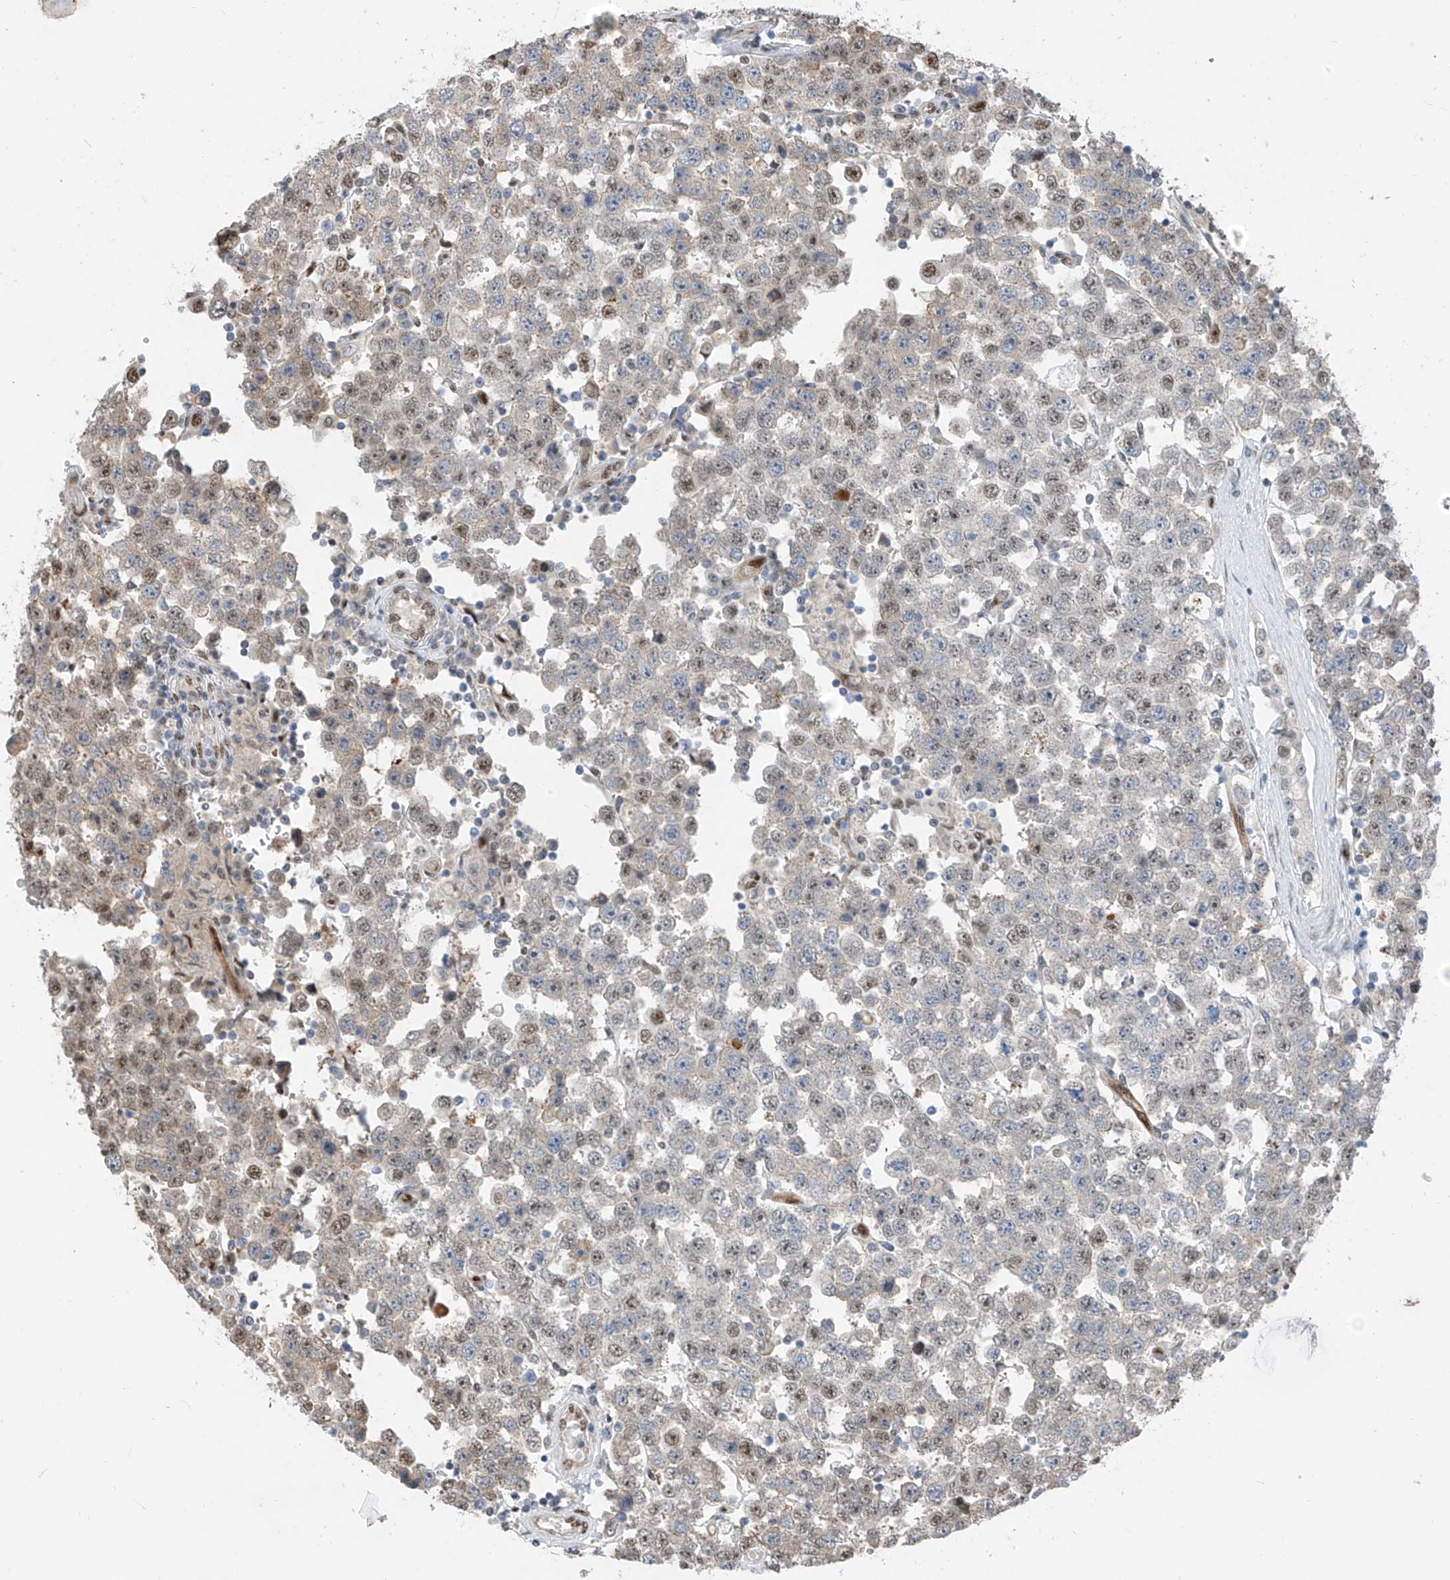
{"staining": {"intensity": "moderate", "quantity": "<25%", "location": "nuclear"}, "tissue": "testis cancer", "cell_type": "Tumor cells", "image_type": "cancer", "snomed": [{"axis": "morphology", "description": "Seminoma, NOS"}, {"axis": "topography", "description": "Testis"}], "caption": "Testis cancer (seminoma) stained with a brown dye shows moderate nuclear positive staining in about <25% of tumor cells.", "gene": "RBP7", "patient": {"sex": "male", "age": 28}}